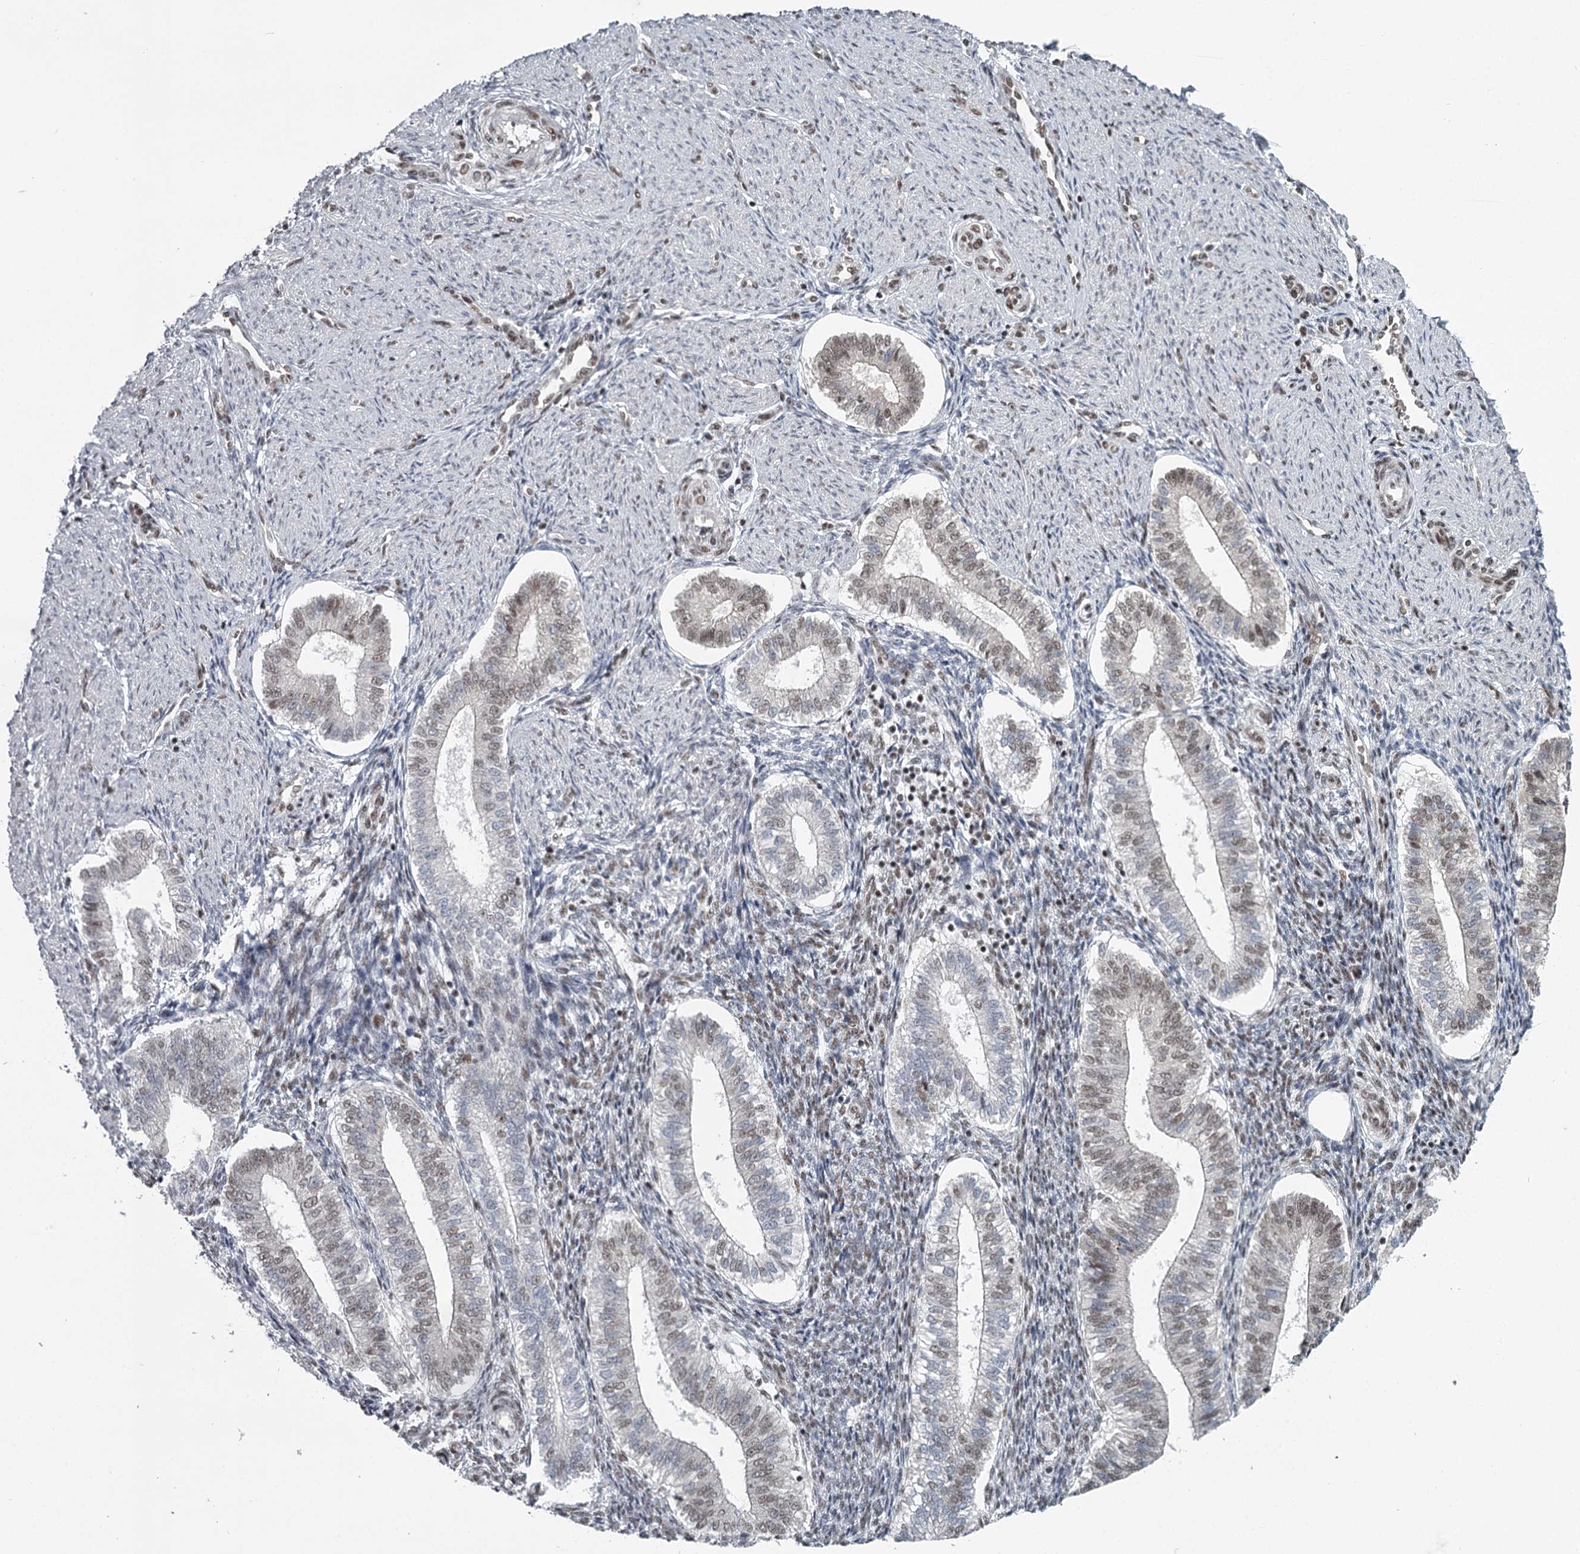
{"staining": {"intensity": "moderate", "quantity": ">75%", "location": "nuclear"}, "tissue": "endometrium", "cell_type": "Cells in endometrial stroma", "image_type": "normal", "snomed": [{"axis": "morphology", "description": "Normal tissue, NOS"}, {"axis": "topography", "description": "Endometrium"}], "caption": "Immunohistochemical staining of benign endometrium reveals medium levels of moderate nuclear positivity in approximately >75% of cells in endometrial stroma.", "gene": "FAM13C", "patient": {"sex": "female", "age": 25}}